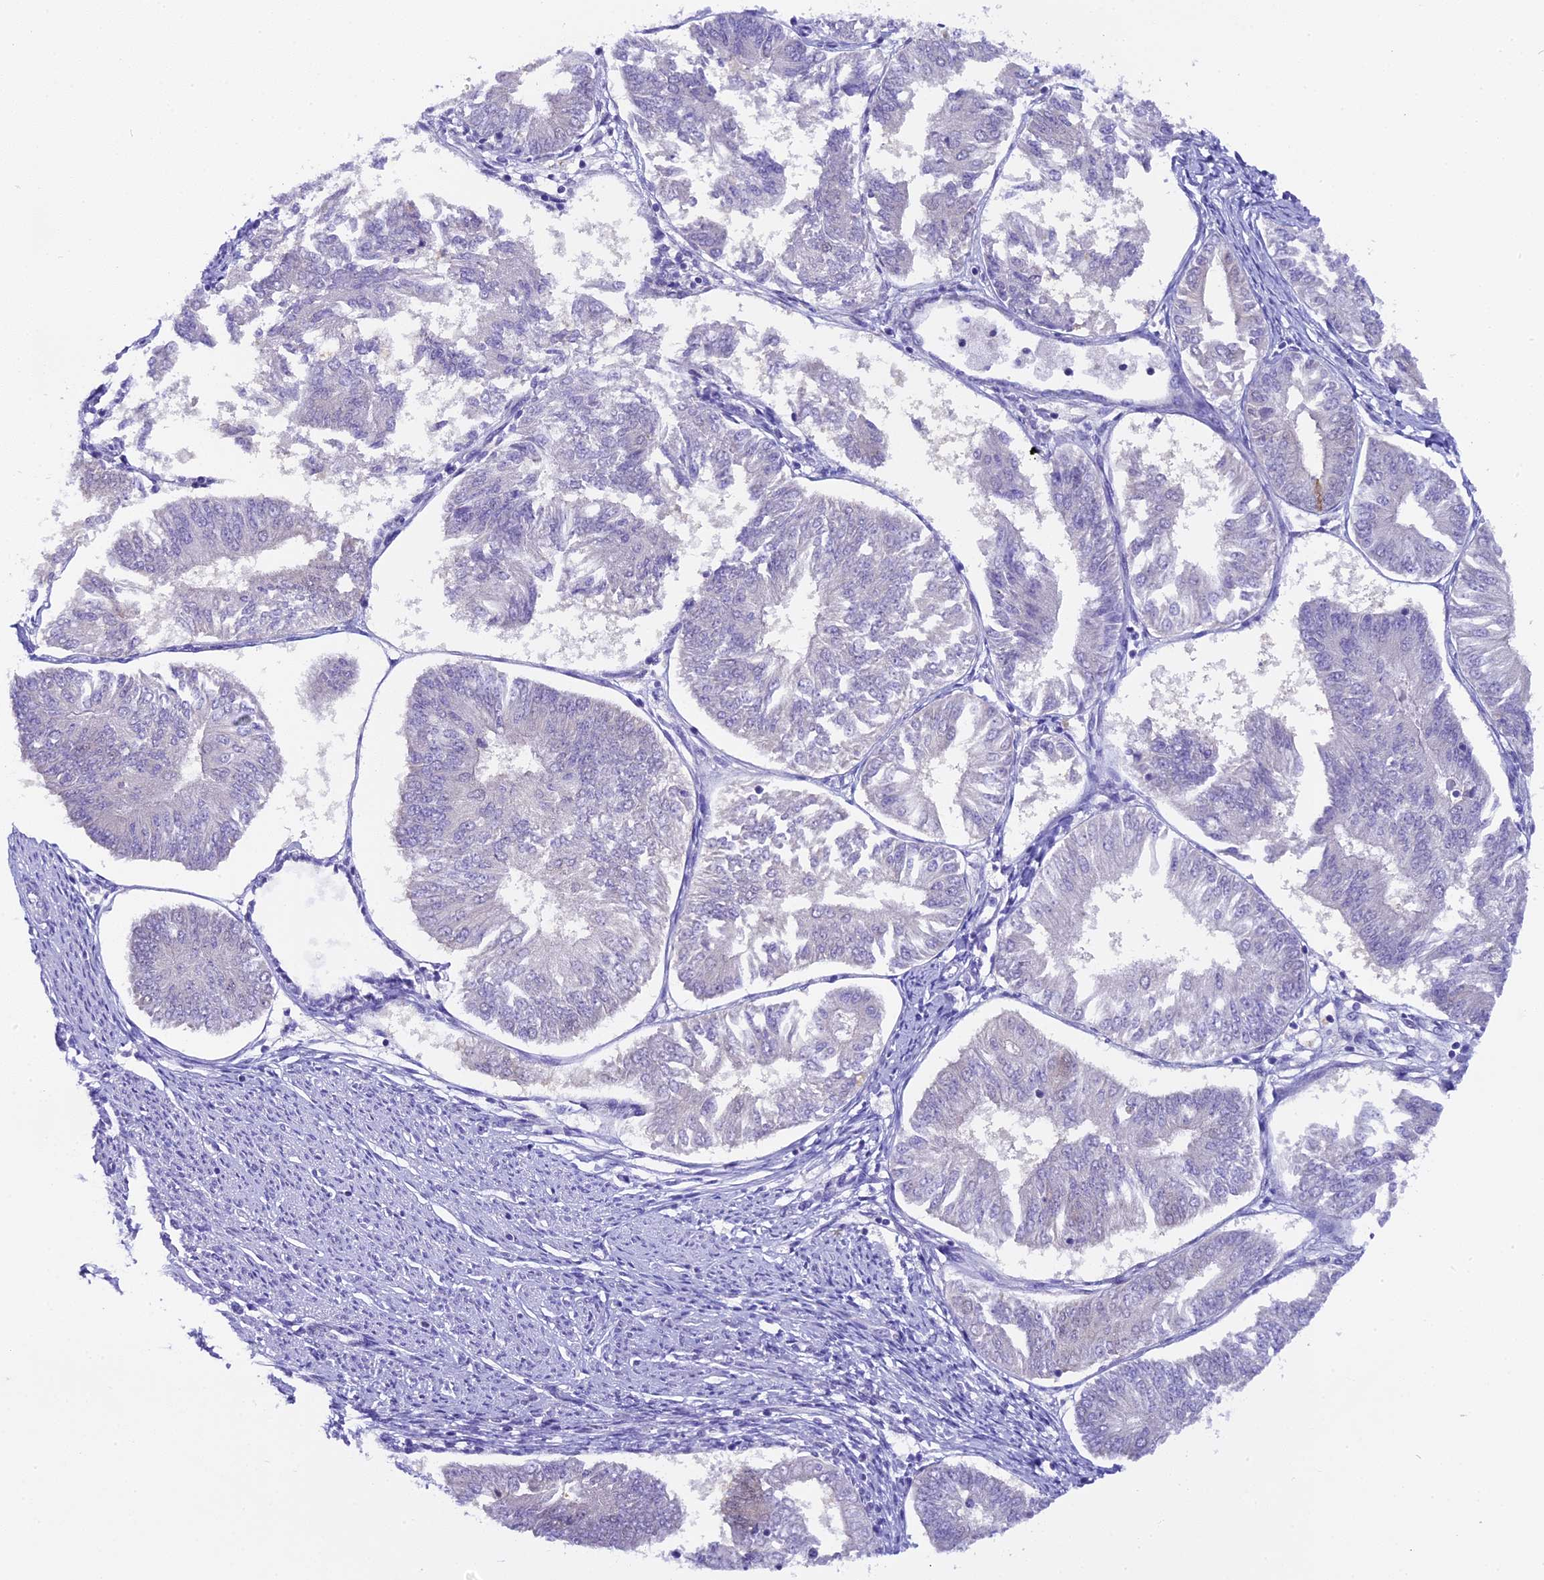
{"staining": {"intensity": "negative", "quantity": "none", "location": "none"}, "tissue": "endometrial cancer", "cell_type": "Tumor cells", "image_type": "cancer", "snomed": [{"axis": "morphology", "description": "Adenocarcinoma, NOS"}, {"axis": "topography", "description": "Endometrium"}], "caption": "Endometrial cancer was stained to show a protein in brown. There is no significant positivity in tumor cells.", "gene": "OSGEP", "patient": {"sex": "female", "age": 58}}